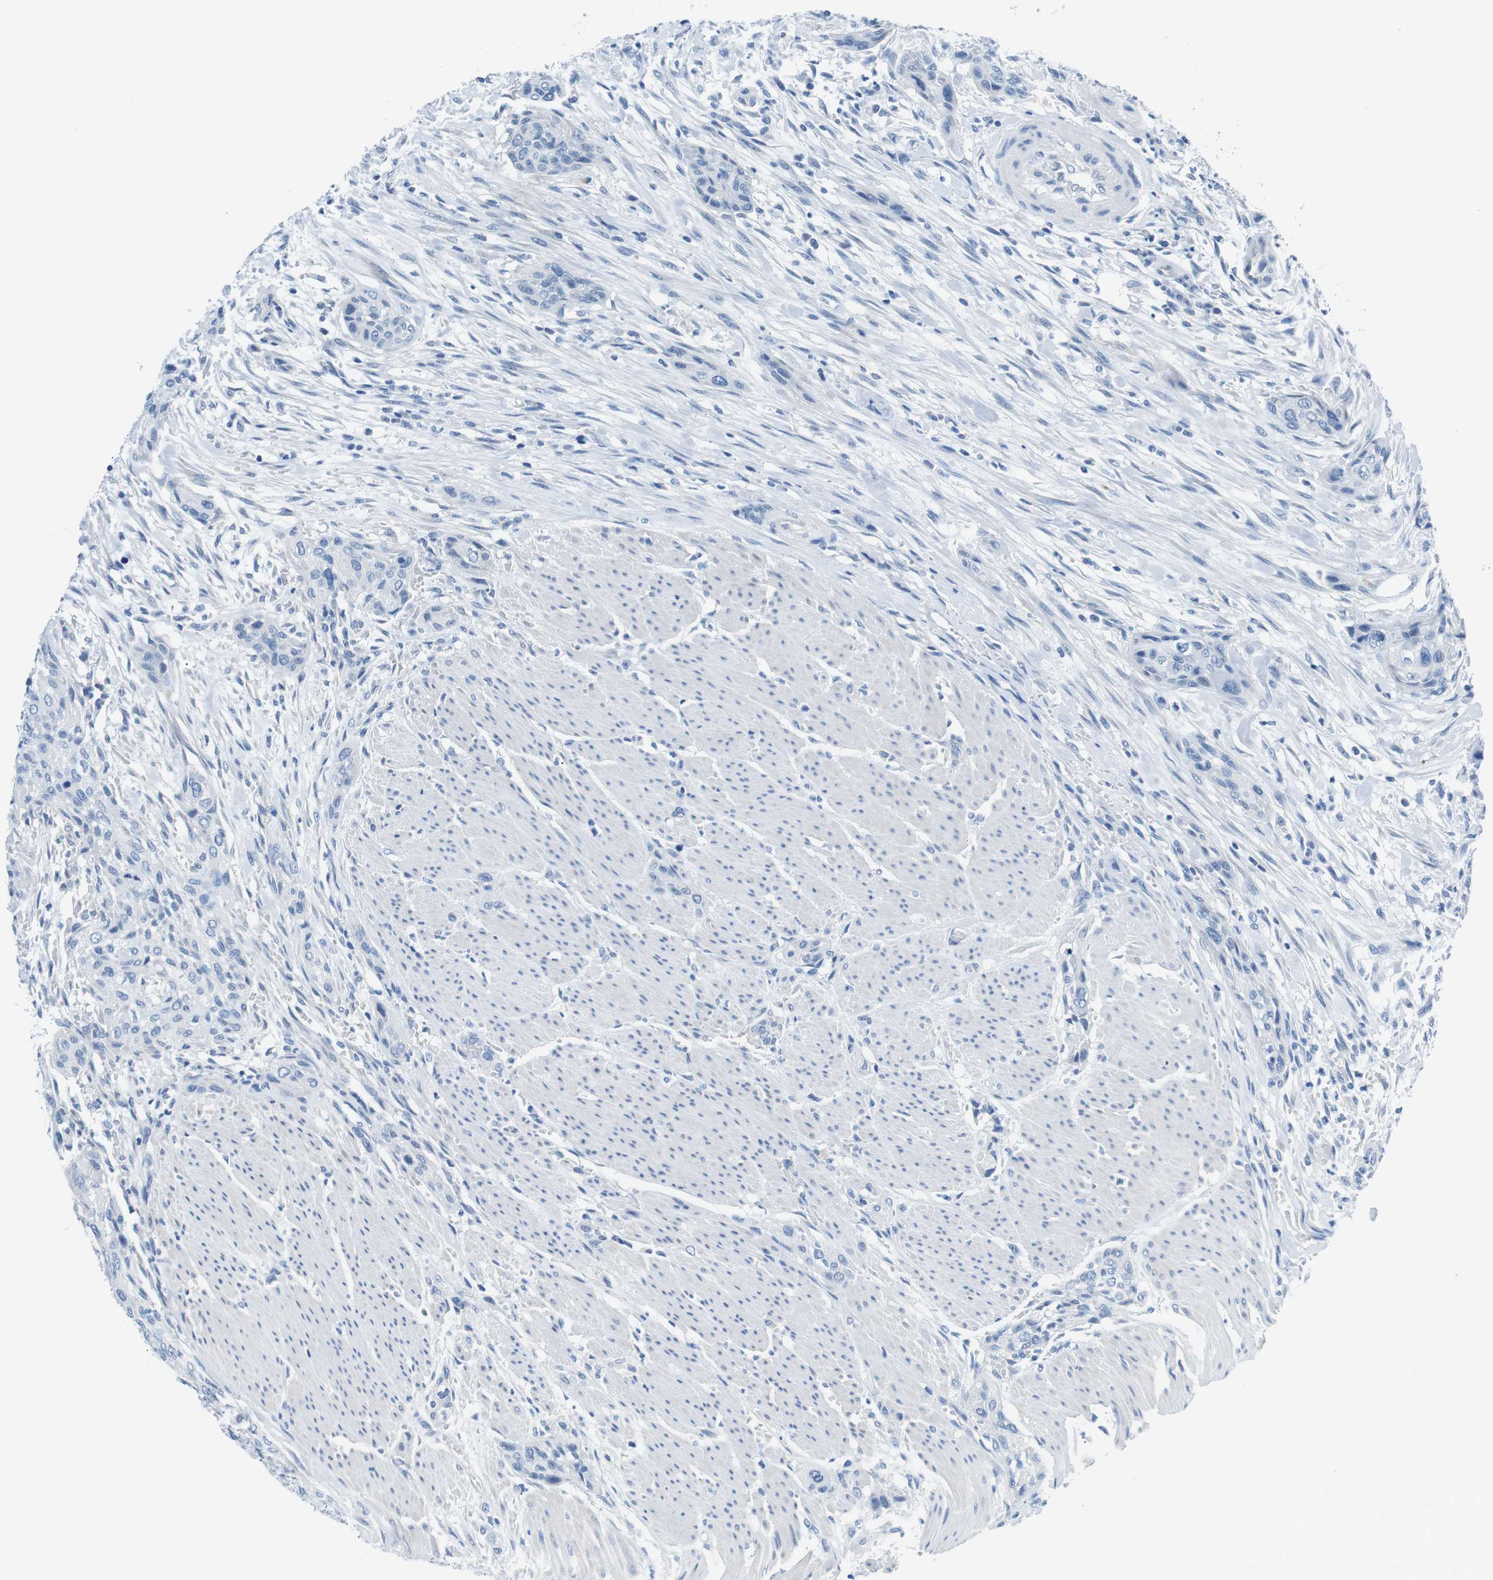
{"staining": {"intensity": "negative", "quantity": "none", "location": "none"}, "tissue": "urothelial cancer", "cell_type": "Tumor cells", "image_type": "cancer", "snomed": [{"axis": "morphology", "description": "Urothelial carcinoma, High grade"}, {"axis": "topography", "description": "Urinary bladder"}], "caption": "IHC photomicrograph of neoplastic tissue: human urothelial cancer stained with DAB demonstrates no significant protein staining in tumor cells.", "gene": "MUC2", "patient": {"sex": "male", "age": 35}}